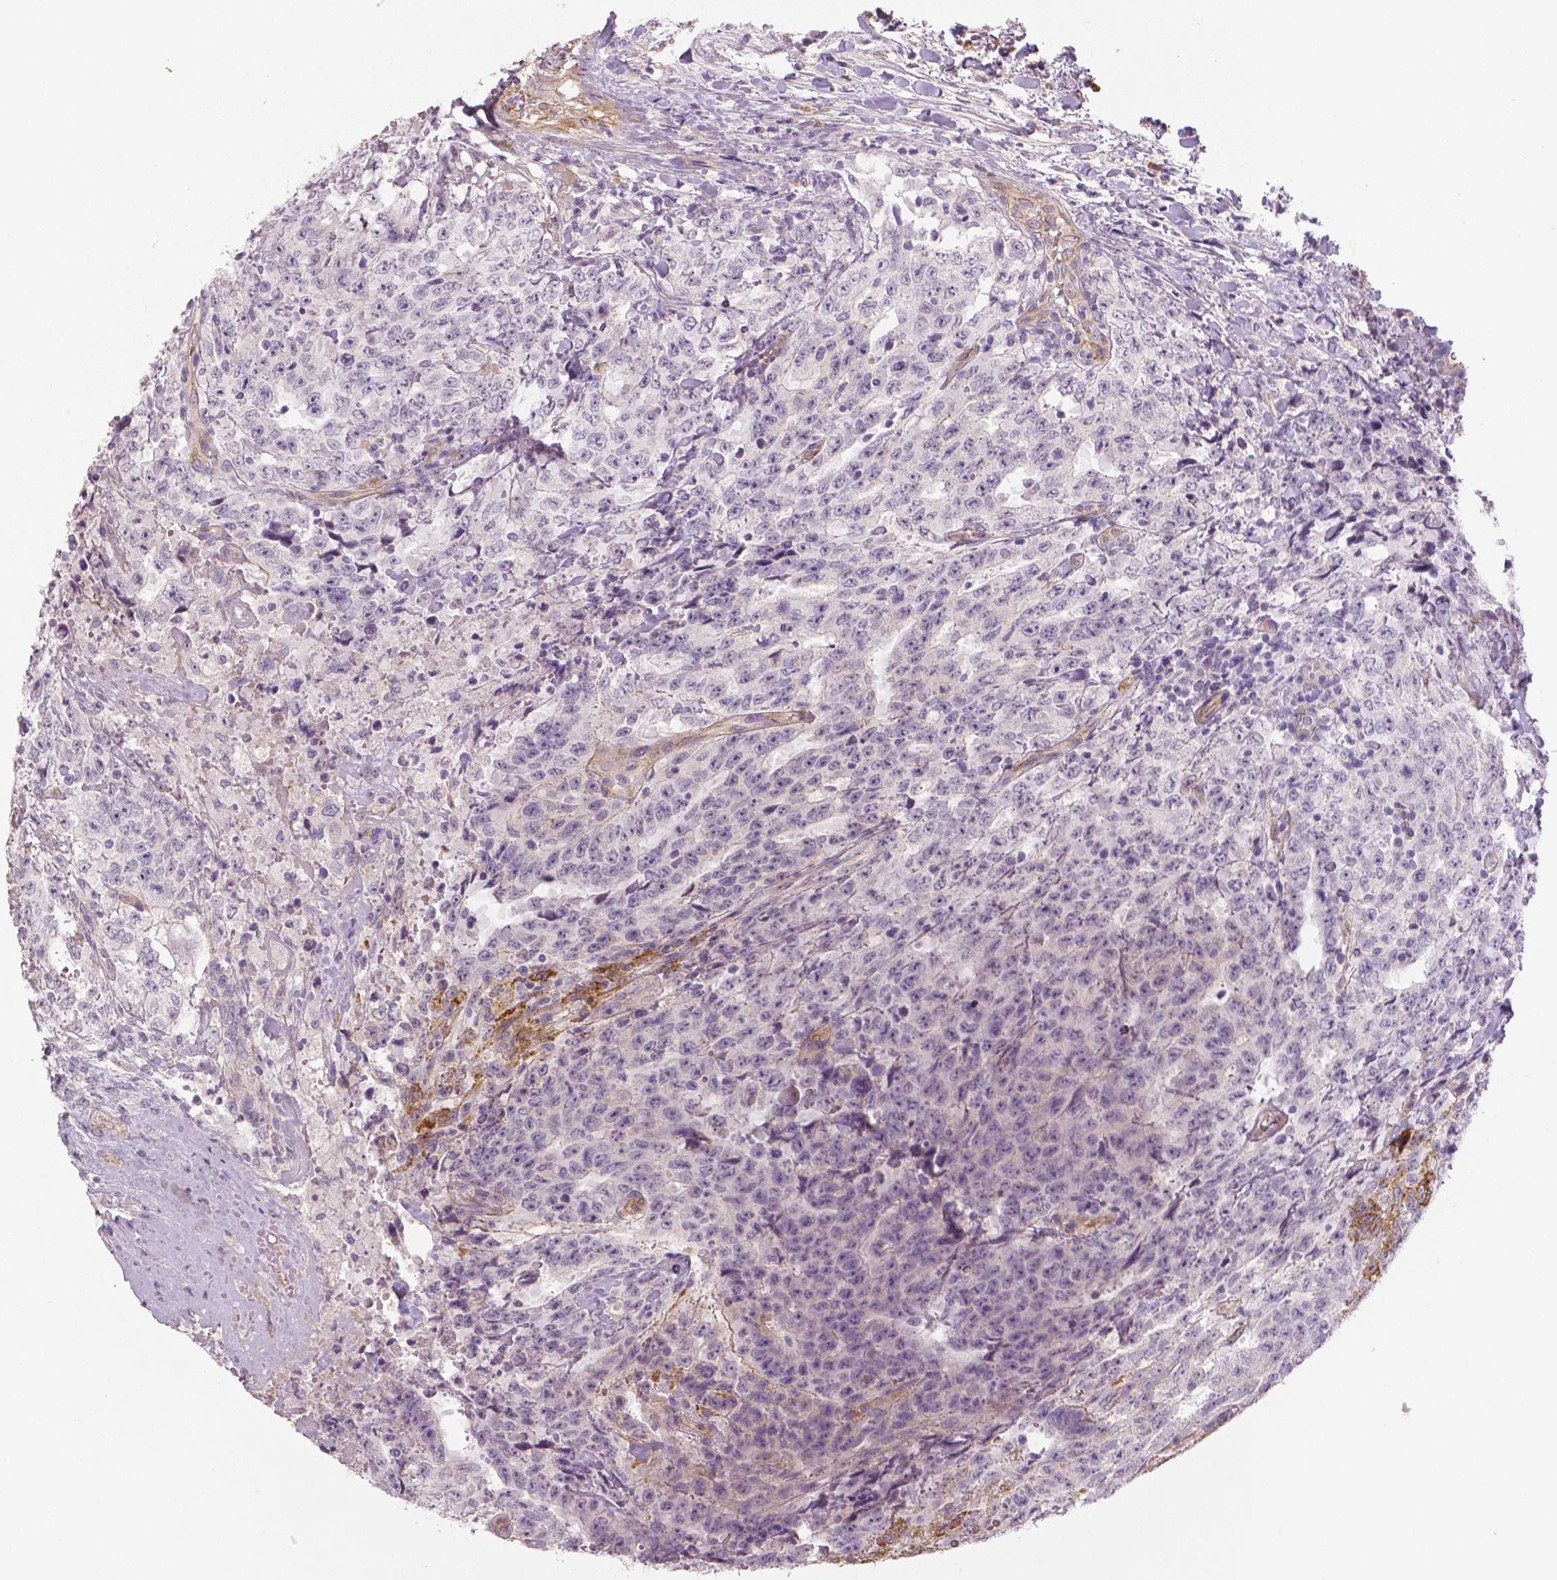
{"staining": {"intensity": "negative", "quantity": "none", "location": "none"}, "tissue": "testis cancer", "cell_type": "Tumor cells", "image_type": "cancer", "snomed": [{"axis": "morphology", "description": "Carcinoma, Embryonal, NOS"}, {"axis": "topography", "description": "Testis"}], "caption": "Immunohistochemical staining of embryonal carcinoma (testis) demonstrates no significant expression in tumor cells.", "gene": "FLT1", "patient": {"sex": "male", "age": 24}}